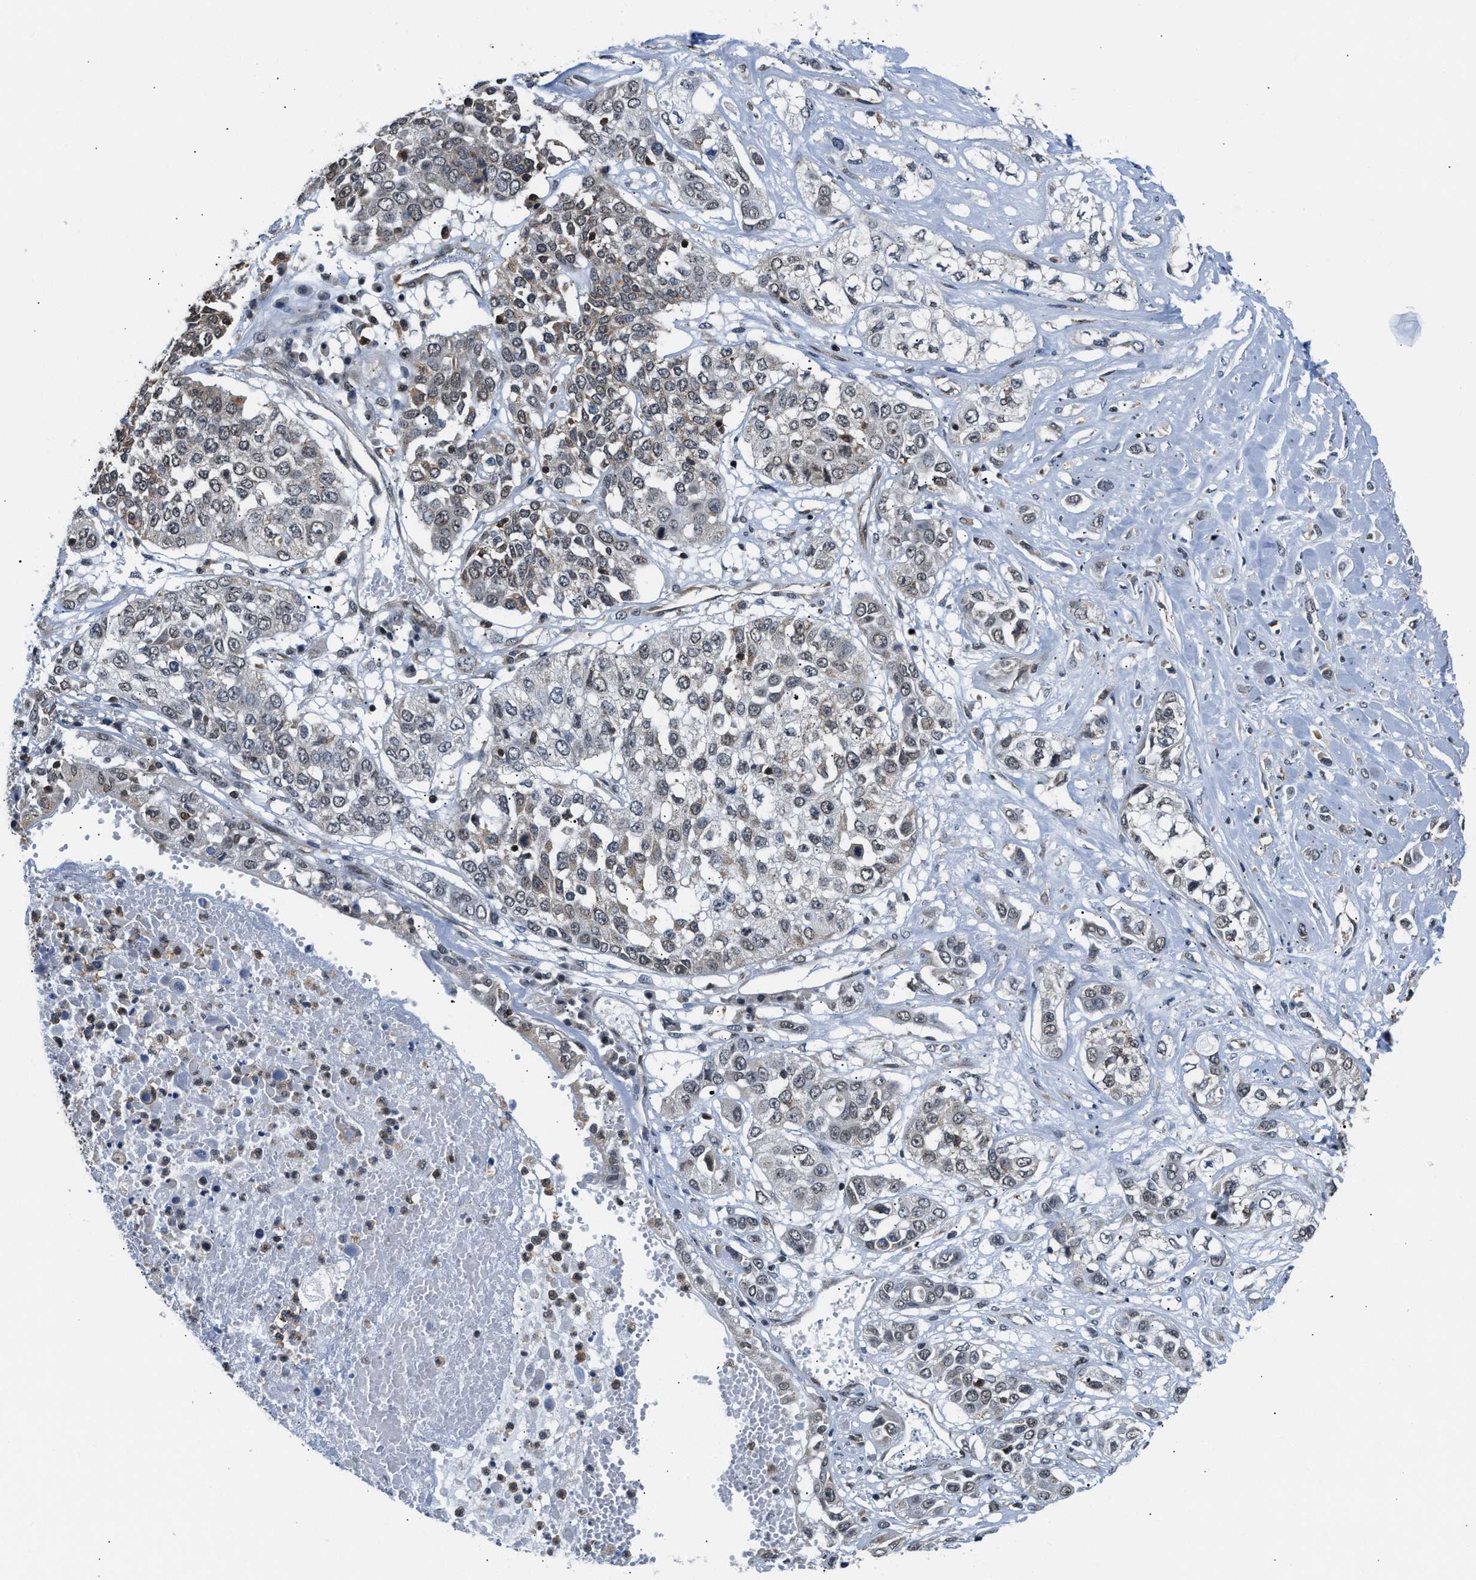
{"staining": {"intensity": "weak", "quantity": "<25%", "location": "cytoplasmic/membranous,nuclear"}, "tissue": "lung cancer", "cell_type": "Tumor cells", "image_type": "cancer", "snomed": [{"axis": "morphology", "description": "Squamous cell carcinoma, NOS"}, {"axis": "topography", "description": "Lung"}], "caption": "Immunohistochemistry (IHC) of squamous cell carcinoma (lung) exhibits no staining in tumor cells. (DAB immunohistochemistry with hematoxylin counter stain).", "gene": "STK10", "patient": {"sex": "male", "age": 71}}